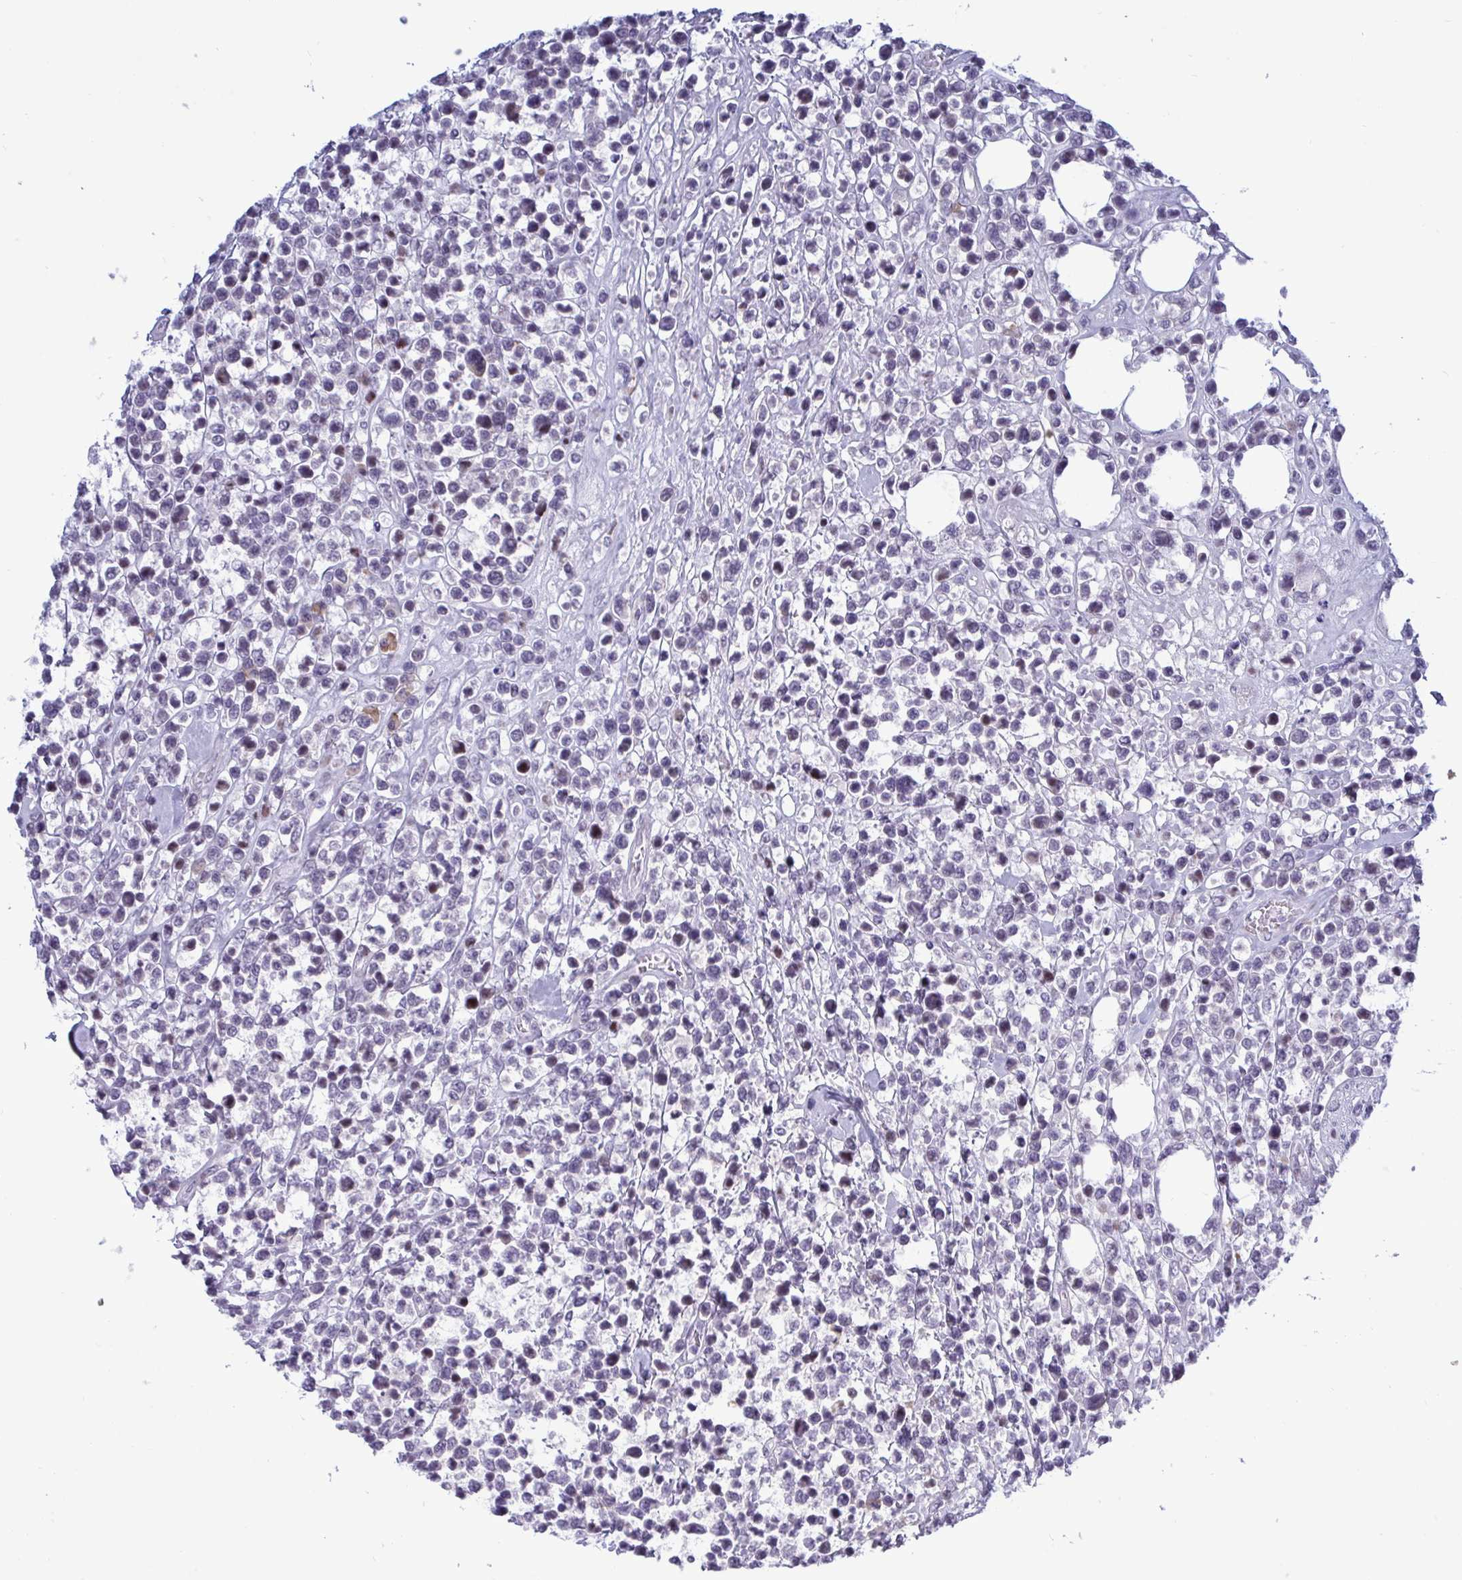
{"staining": {"intensity": "negative", "quantity": "none", "location": "none"}, "tissue": "lymphoma", "cell_type": "Tumor cells", "image_type": "cancer", "snomed": [{"axis": "morphology", "description": "Malignant lymphoma, non-Hodgkin's type, Low grade"}, {"axis": "topography", "description": "Lymph node"}], "caption": "The photomicrograph reveals no significant staining in tumor cells of low-grade malignant lymphoma, non-Hodgkin's type. (Brightfield microscopy of DAB (3,3'-diaminobenzidine) IHC at high magnification).", "gene": "TAB1", "patient": {"sex": "male", "age": 60}}